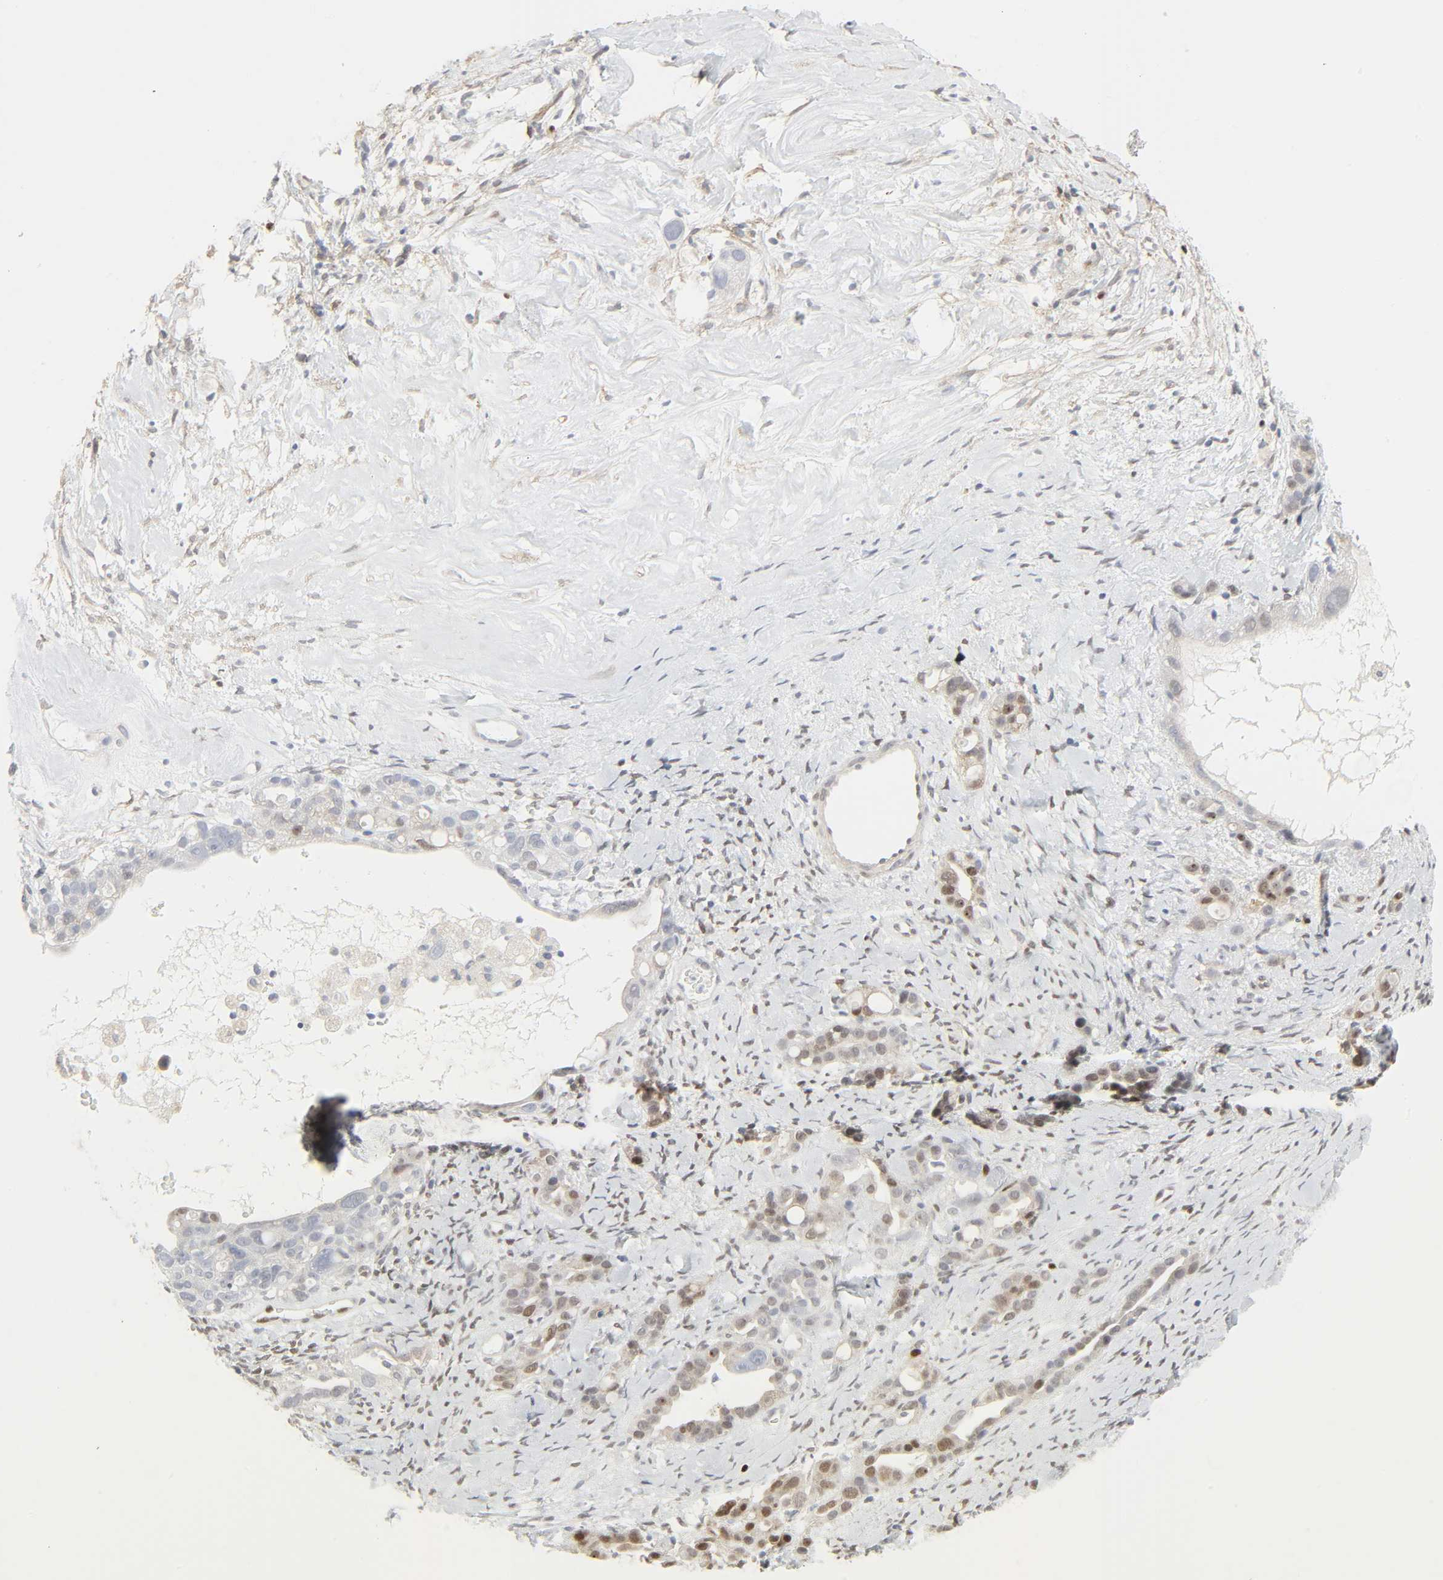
{"staining": {"intensity": "moderate", "quantity": "25%-75%", "location": "nuclear"}, "tissue": "ovarian cancer", "cell_type": "Tumor cells", "image_type": "cancer", "snomed": [{"axis": "morphology", "description": "Cystadenocarcinoma, serous, NOS"}, {"axis": "topography", "description": "Ovary"}], "caption": "Immunohistochemical staining of ovarian serous cystadenocarcinoma displays moderate nuclear protein staining in about 25%-75% of tumor cells.", "gene": "ZBTB16", "patient": {"sex": "female", "age": 66}}